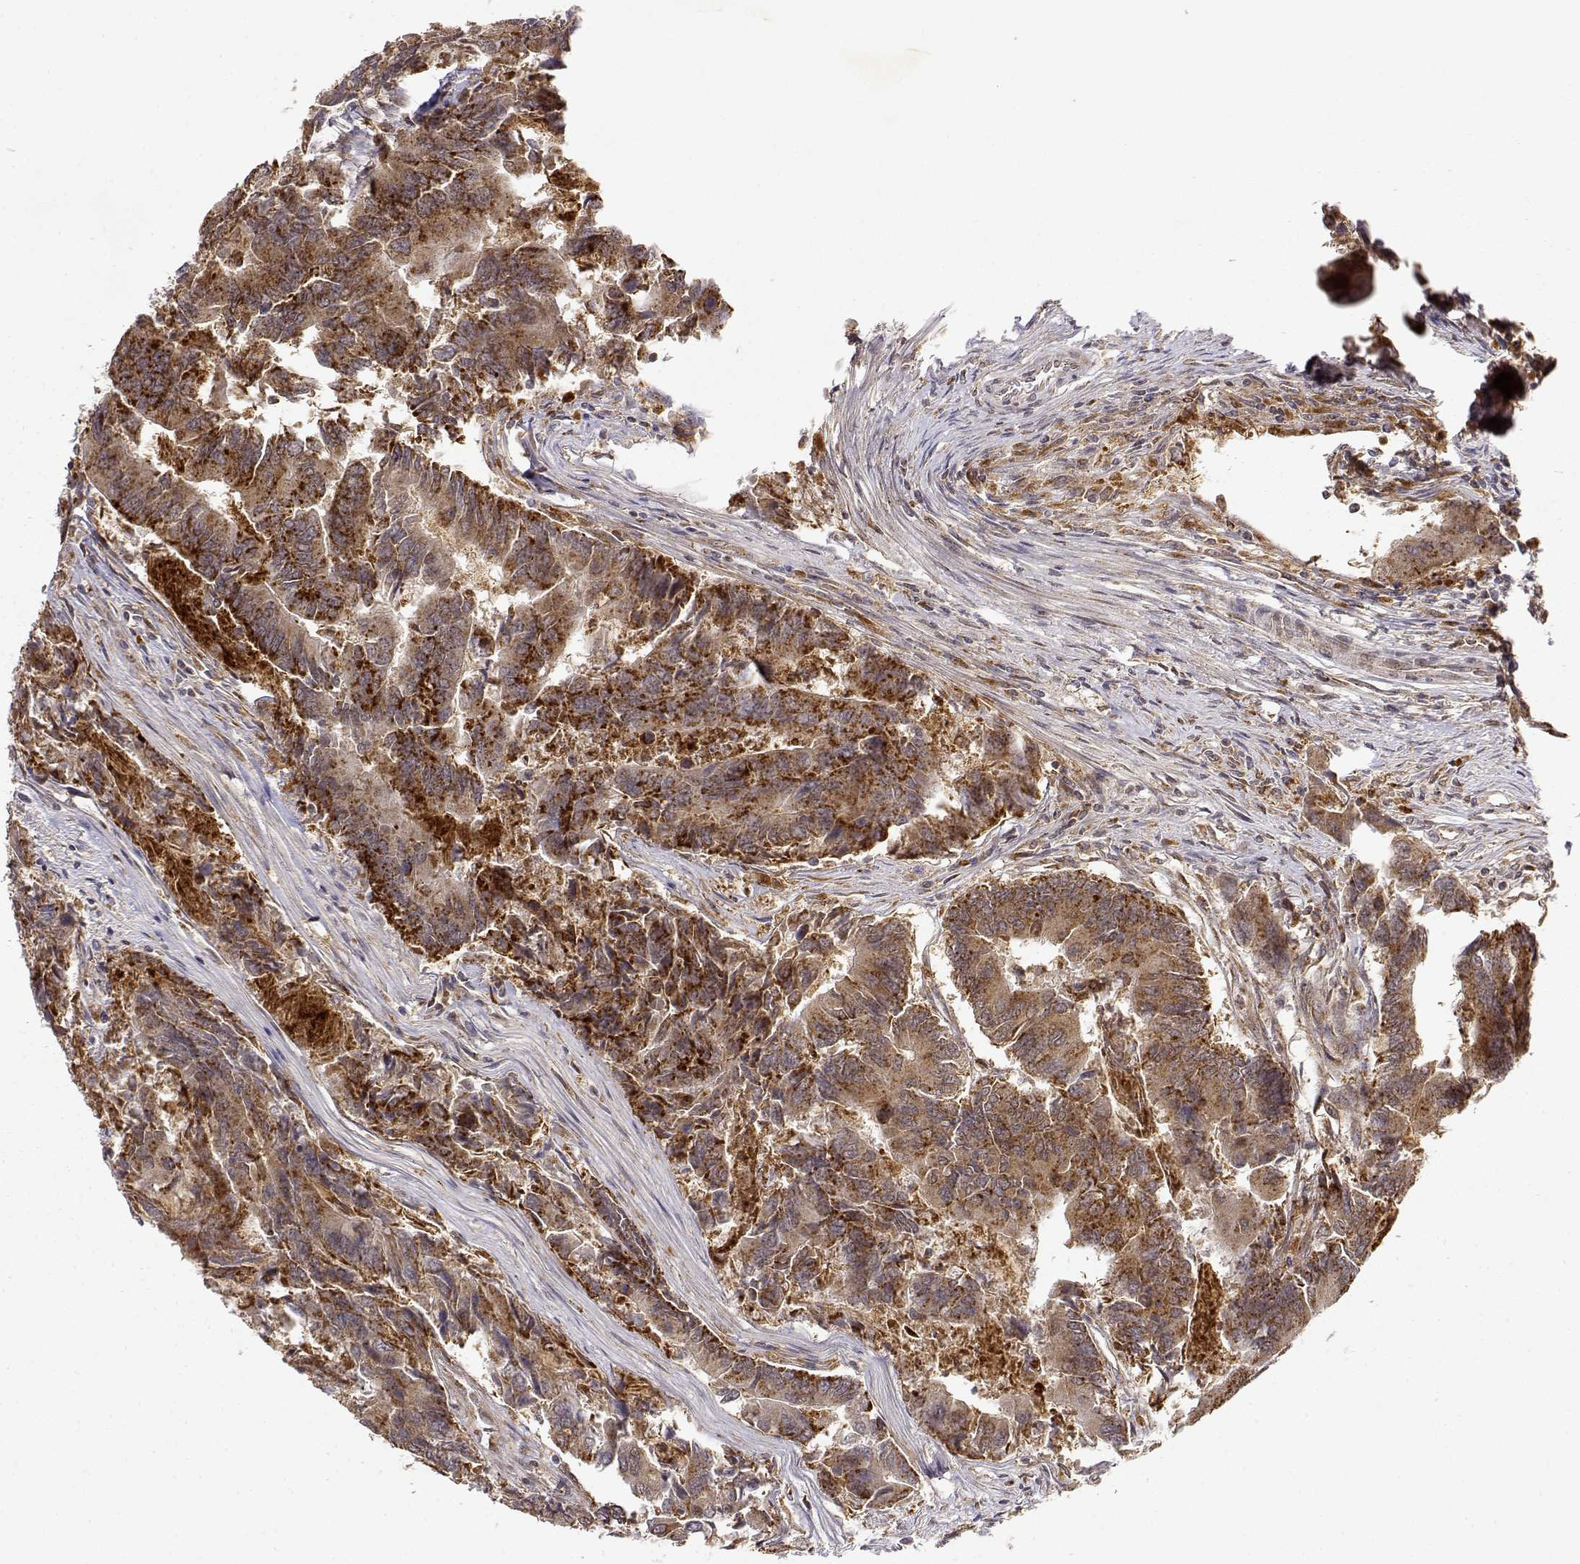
{"staining": {"intensity": "strong", "quantity": ">75%", "location": "cytoplasmic/membranous"}, "tissue": "colorectal cancer", "cell_type": "Tumor cells", "image_type": "cancer", "snomed": [{"axis": "morphology", "description": "Adenocarcinoma, NOS"}, {"axis": "topography", "description": "Colon"}], "caption": "Strong cytoplasmic/membranous positivity for a protein is identified in about >75% of tumor cells of colorectal cancer using IHC.", "gene": "RNF13", "patient": {"sex": "female", "age": 67}}